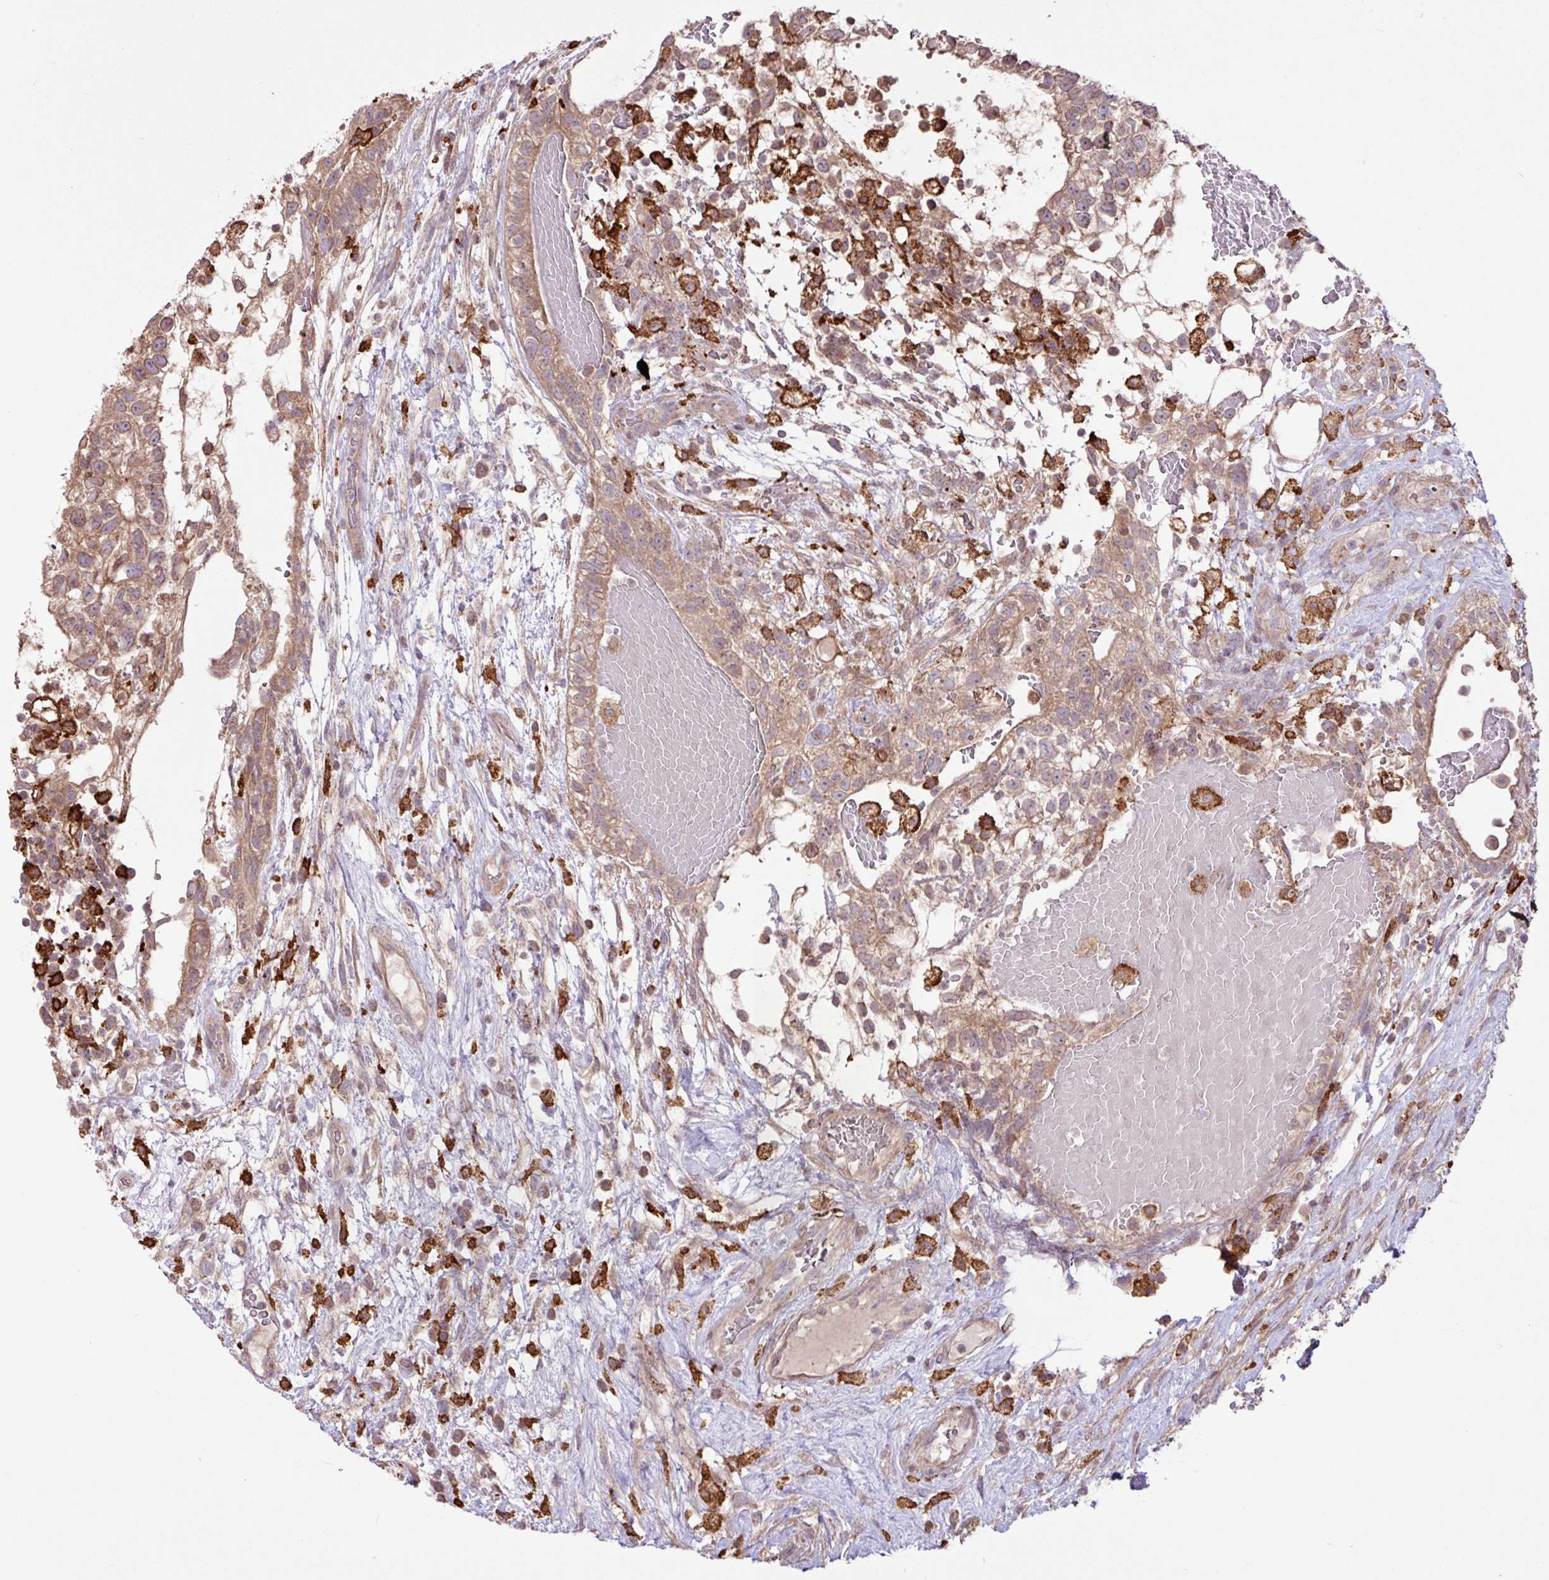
{"staining": {"intensity": "moderate", "quantity": ">75%", "location": "cytoplasmic/membranous"}, "tissue": "testis cancer", "cell_type": "Tumor cells", "image_type": "cancer", "snomed": [{"axis": "morphology", "description": "Normal tissue, NOS"}, {"axis": "morphology", "description": "Carcinoma, Embryonal, NOS"}, {"axis": "topography", "description": "Testis"}], "caption": "DAB immunohistochemical staining of embryonal carcinoma (testis) exhibits moderate cytoplasmic/membranous protein staining in about >75% of tumor cells.", "gene": "ARHGEF25", "patient": {"sex": "male", "age": 32}}